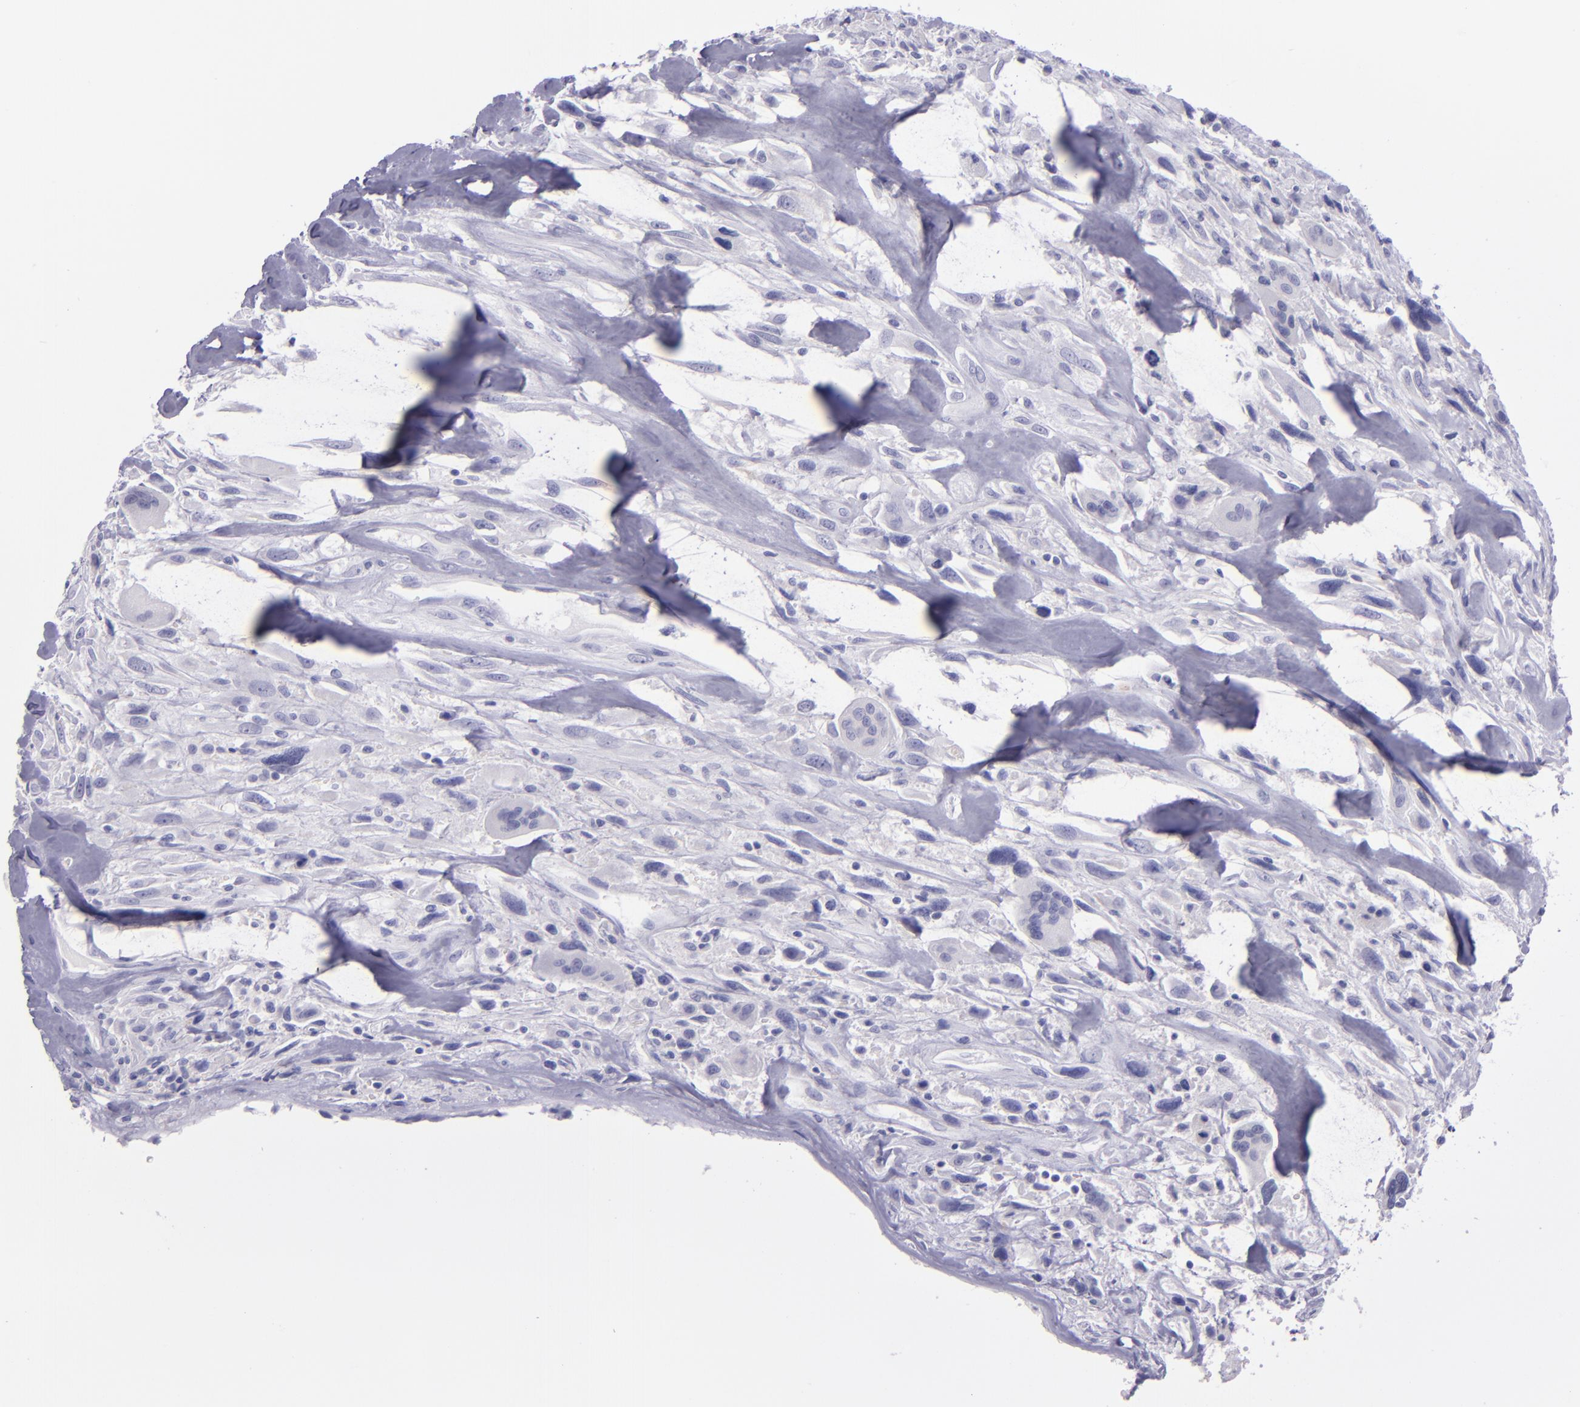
{"staining": {"intensity": "negative", "quantity": "none", "location": "none"}, "tissue": "breast cancer", "cell_type": "Tumor cells", "image_type": "cancer", "snomed": [{"axis": "morphology", "description": "Neoplasm, malignant, NOS"}, {"axis": "topography", "description": "Breast"}], "caption": "DAB immunohistochemical staining of human breast cancer demonstrates no significant staining in tumor cells.", "gene": "TNNT3", "patient": {"sex": "female", "age": 50}}